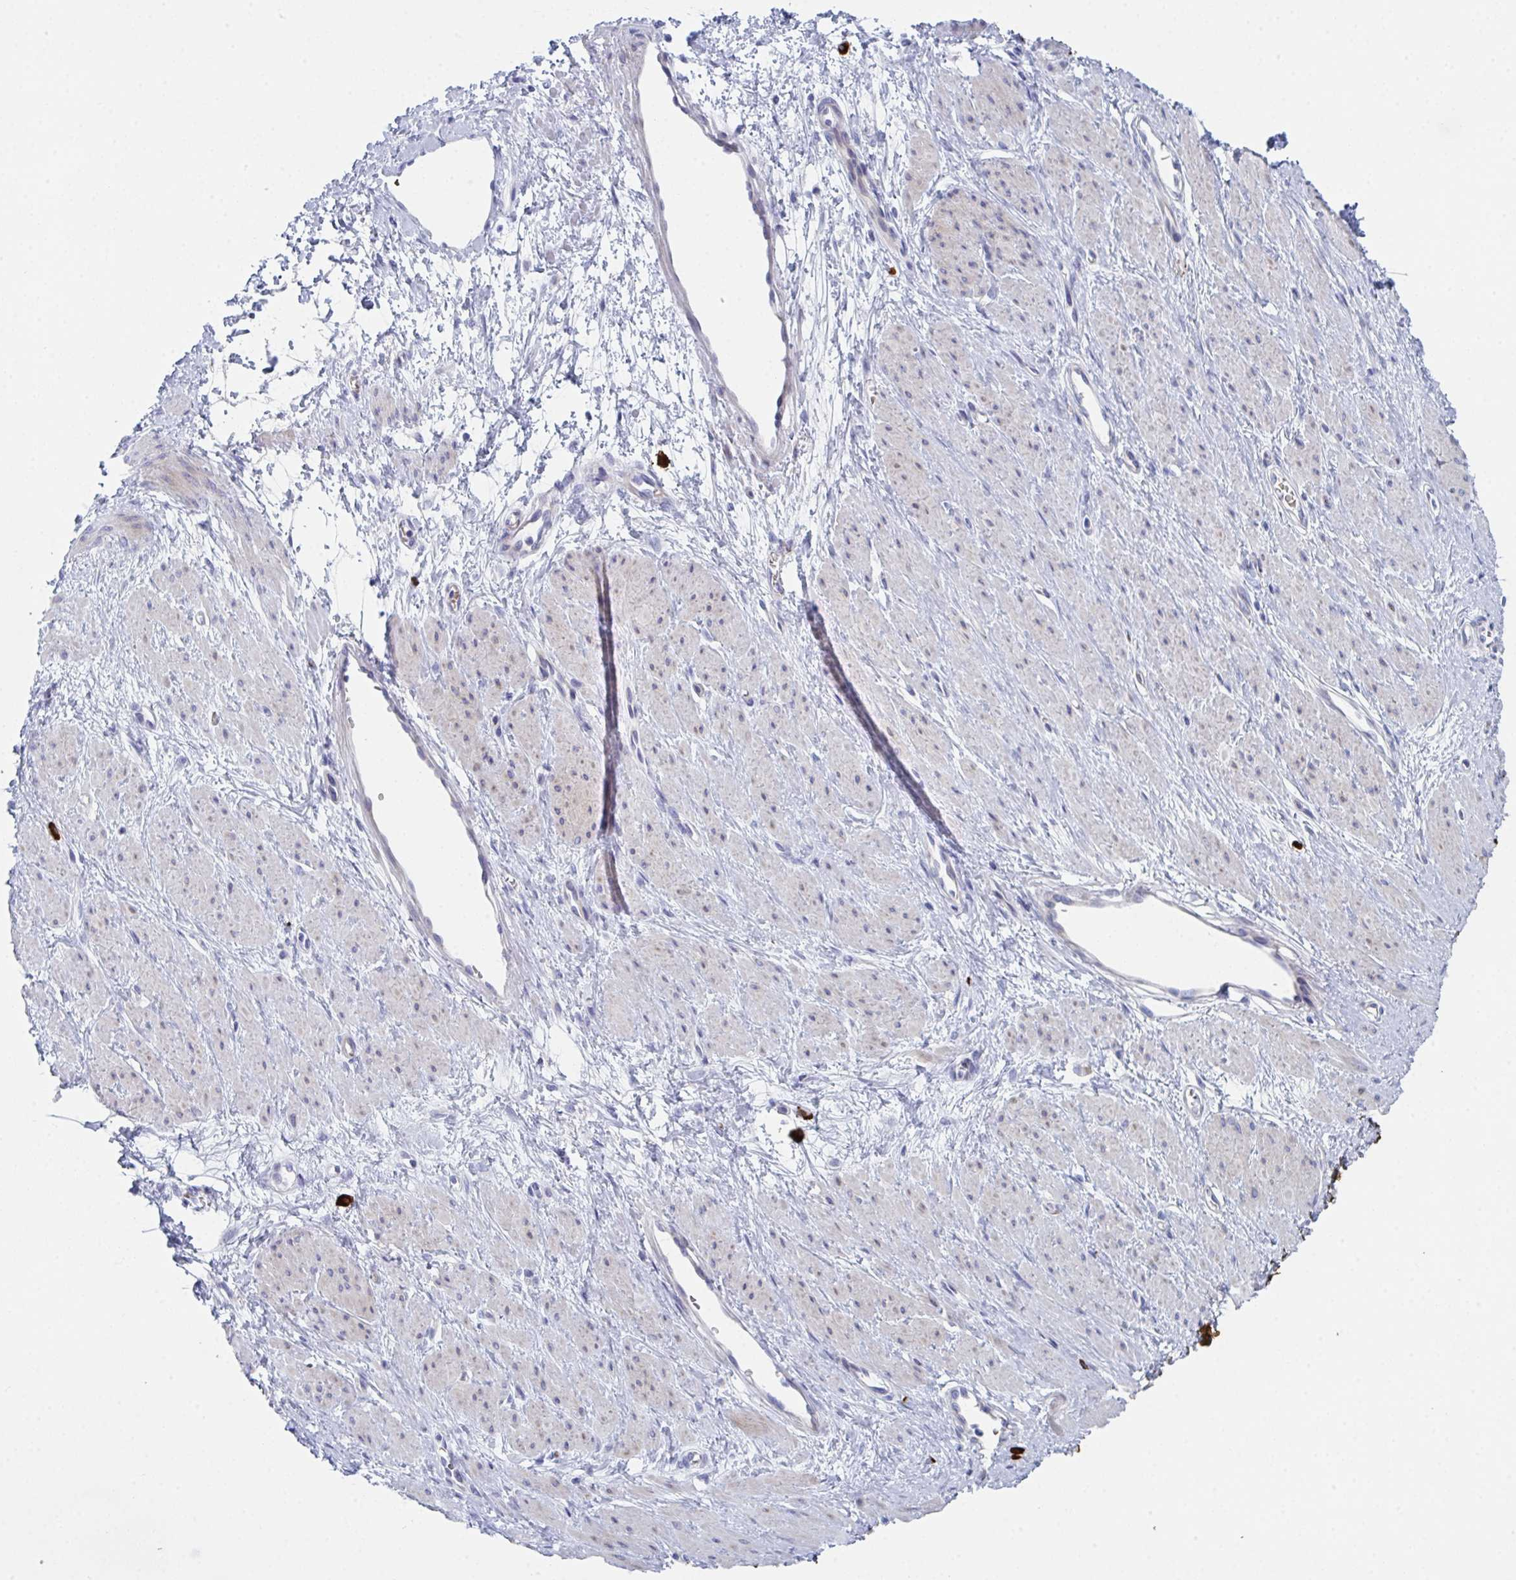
{"staining": {"intensity": "negative", "quantity": "none", "location": "none"}, "tissue": "smooth muscle", "cell_type": "Smooth muscle cells", "image_type": "normal", "snomed": [{"axis": "morphology", "description": "Normal tissue, NOS"}, {"axis": "topography", "description": "Smooth muscle"}, {"axis": "topography", "description": "Uterus"}], "caption": "A high-resolution micrograph shows immunohistochemistry (IHC) staining of normal smooth muscle, which shows no significant staining in smooth muscle cells. (DAB immunohistochemistry (IHC), high magnification).", "gene": "ZNF684", "patient": {"sex": "female", "age": 39}}